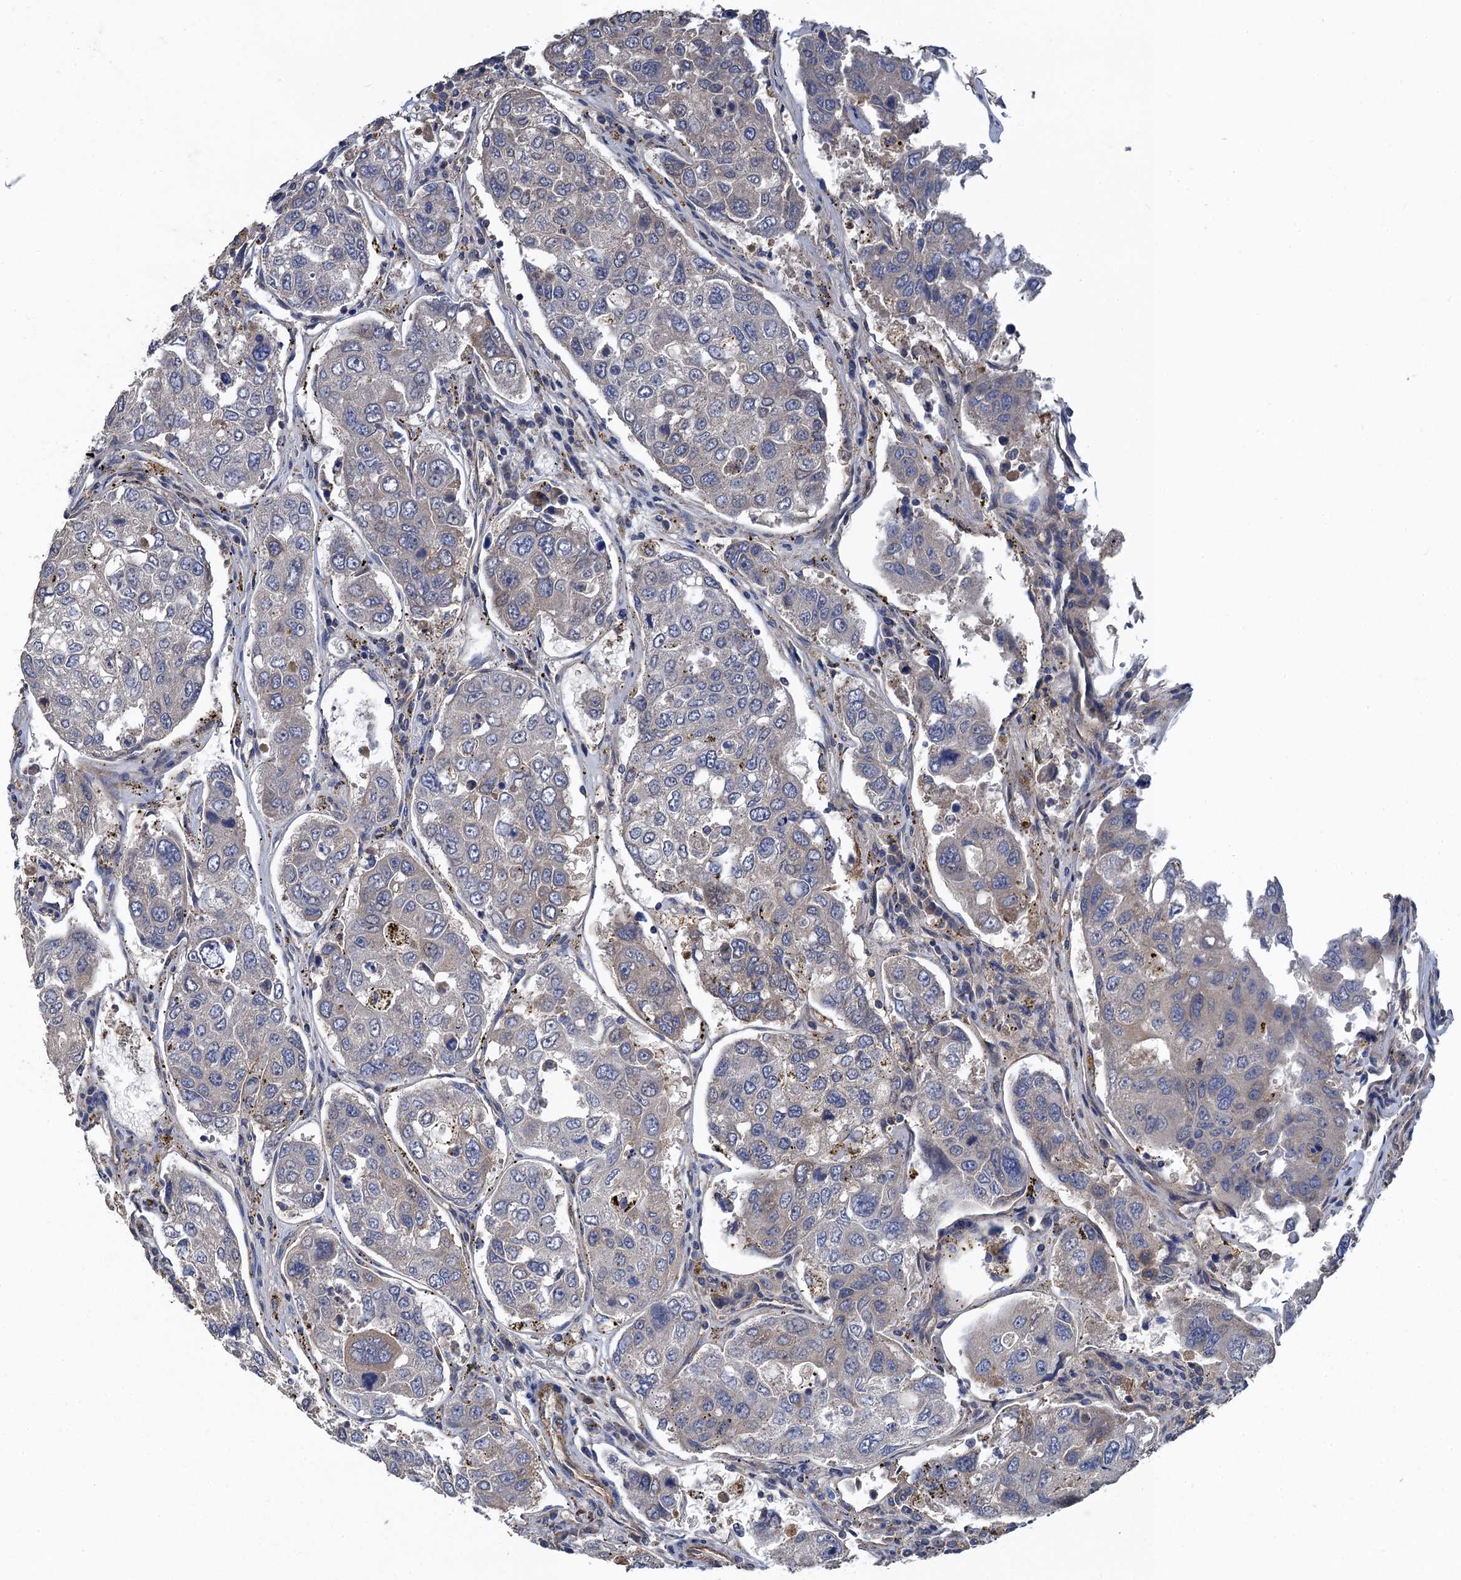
{"staining": {"intensity": "weak", "quantity": "<25%", "location": "cytoplasmic/membranous"}, "tissue": "urothelial cancer", "cell_type": "Tumor cells", "image_type": "cancer", "snomed": [{"axis": "morphology", "description": "Urothelial carcinoma, High grade"}, {"axis": "topography", "description": "Lymph node"}, {"axis": "topography", "description": "Urinary bladder"}], "caption": "A histopathology image of urothelial cancer stained for a protein reveals no brown staining in tumor cells. (DAB (3,3'-diaminobenzidine) immunohistochemistry (IHC) visualized using brightfield microscopy, high magnification).", "gene": "PJA2", "patient": {"sex": "male", "age": 51}}